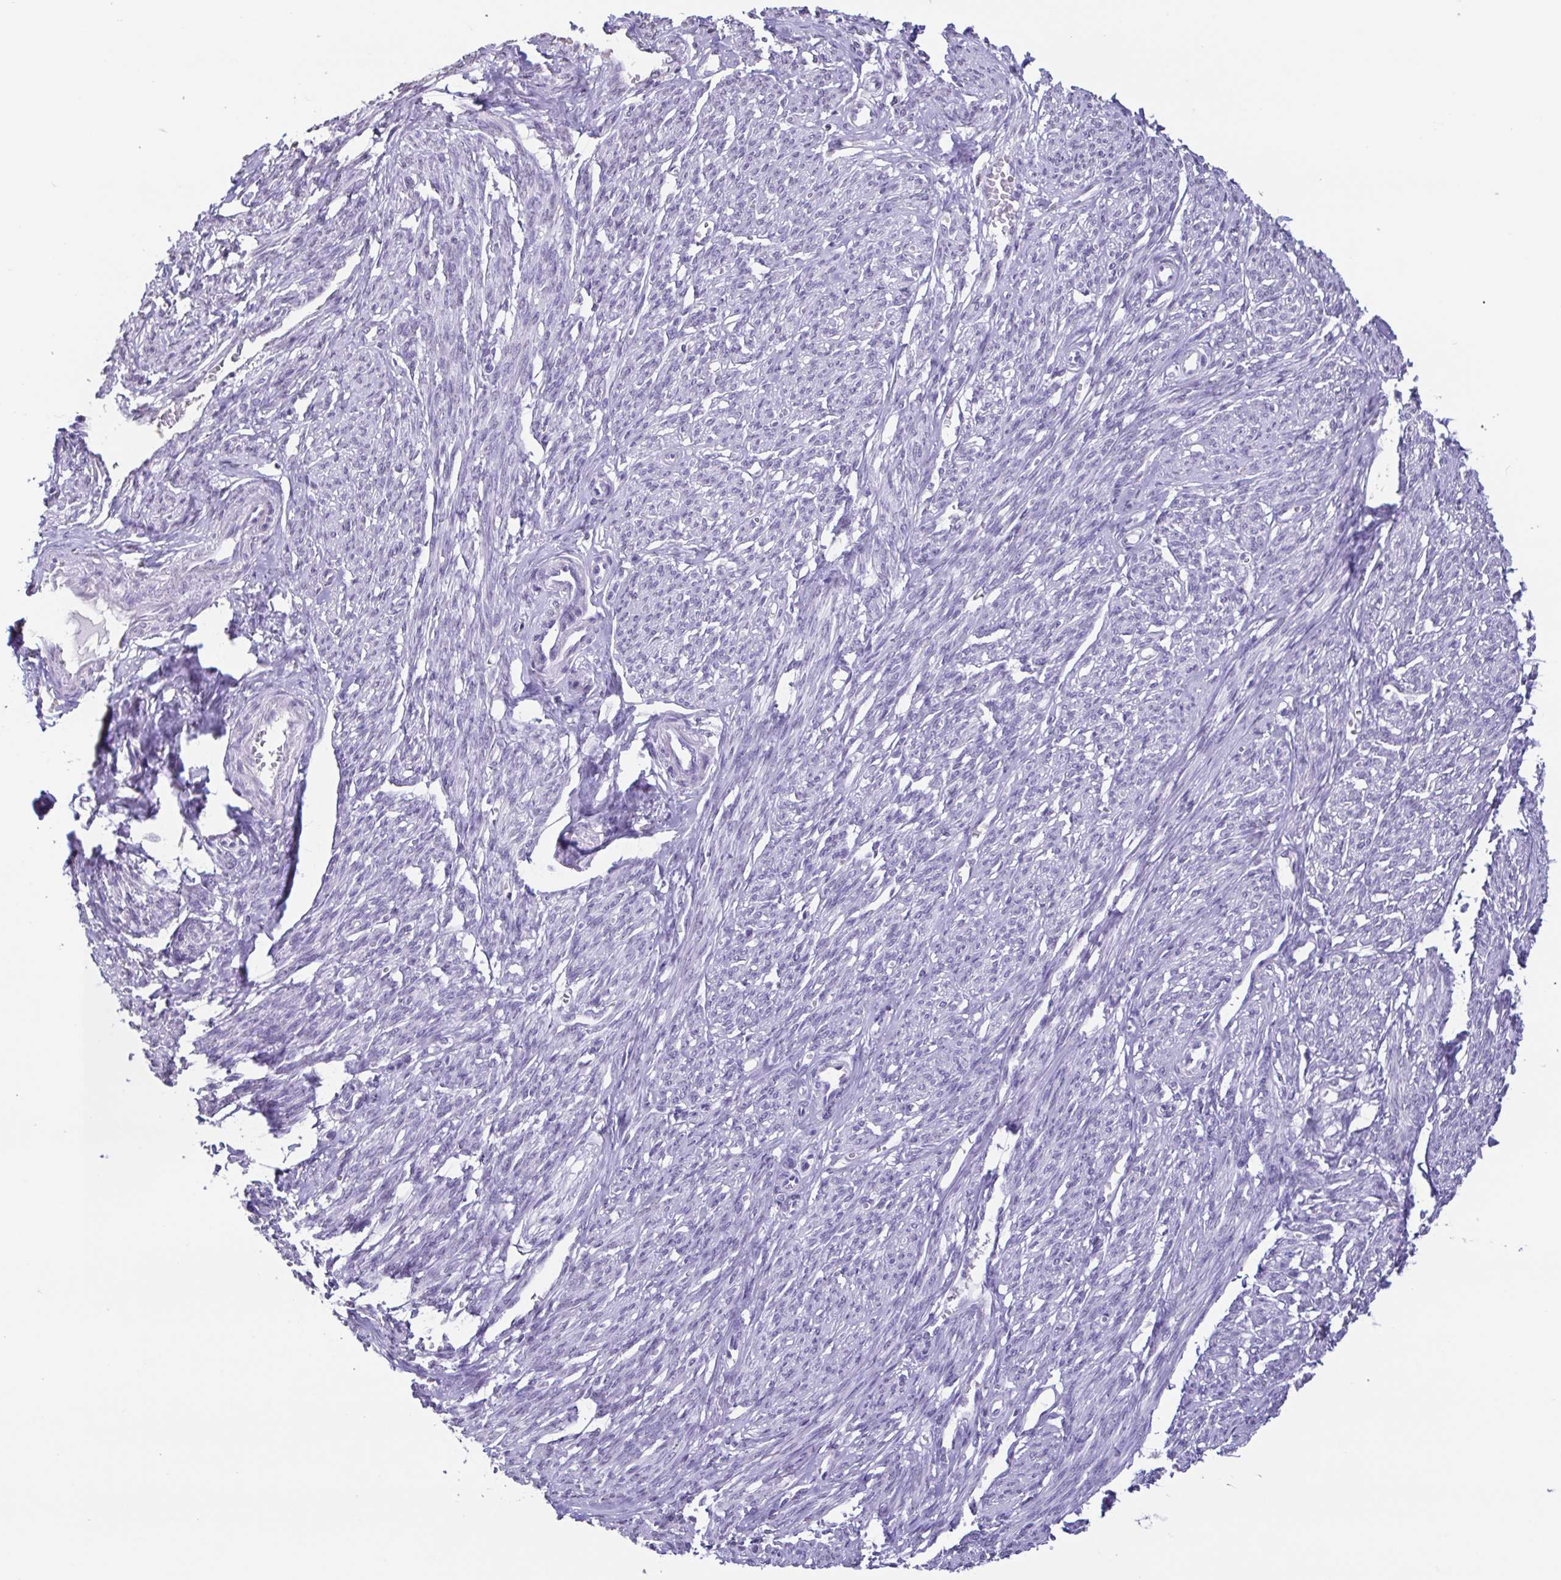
{"staining": {"intensity": "negative", "quantity": "none", "location": "none"}, "tissue": "smooth muscle", "cell_type": "Smooth muscle cells", "image_type": "normal", "snomed": [{"axis": "morphology", "description": "Normal tissue, NOS"}, {"axis": "topography", "description": "Smooth muscle"}], "caption": "Protein analysis of benign smooth muscle reveals no significant expression in smooth muscle cells.", "gene": "VCX2", "patient": {"sex": "female", "age": 65}}